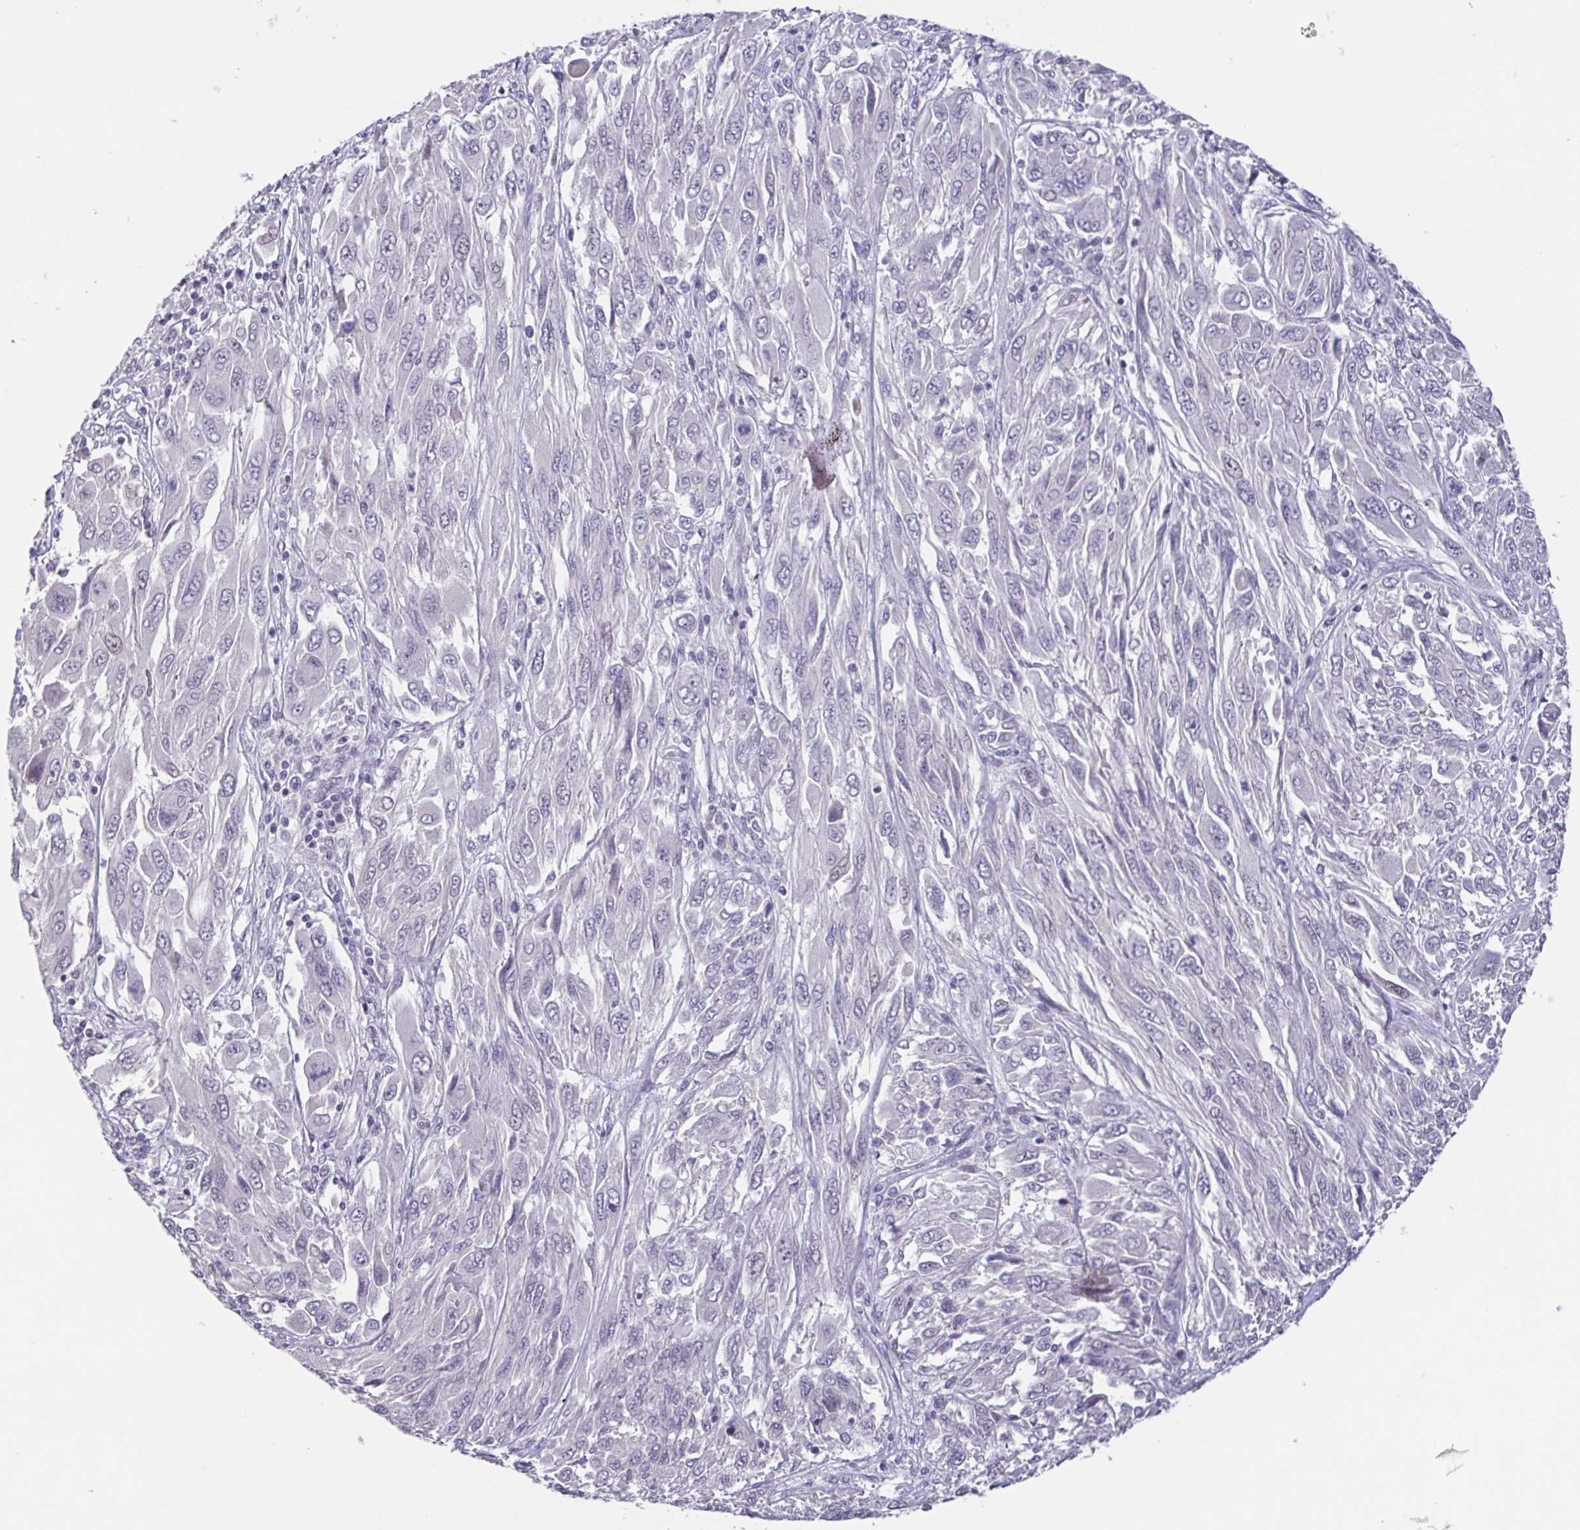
{"staining": {"intensity": "negative", "quantity": "none", "location": "none"}, "tissue": "melanoma", "cell_type": "Tumor cells", "image_type": "cancer", "snomed": [{"axis": "morphology", "description": "Malignant melanoma, NOS"}, {"axis": "topography", "description": "Skin"}], "caption": "IHC micrograph of neoplastic tissue: melanoma stained with DAB (3,3'-diaminobenzidine) reveals no significant protein positivity in tumor cells.", "gene": "GHRL", "patient": {"sex": "female", "age": 91}}